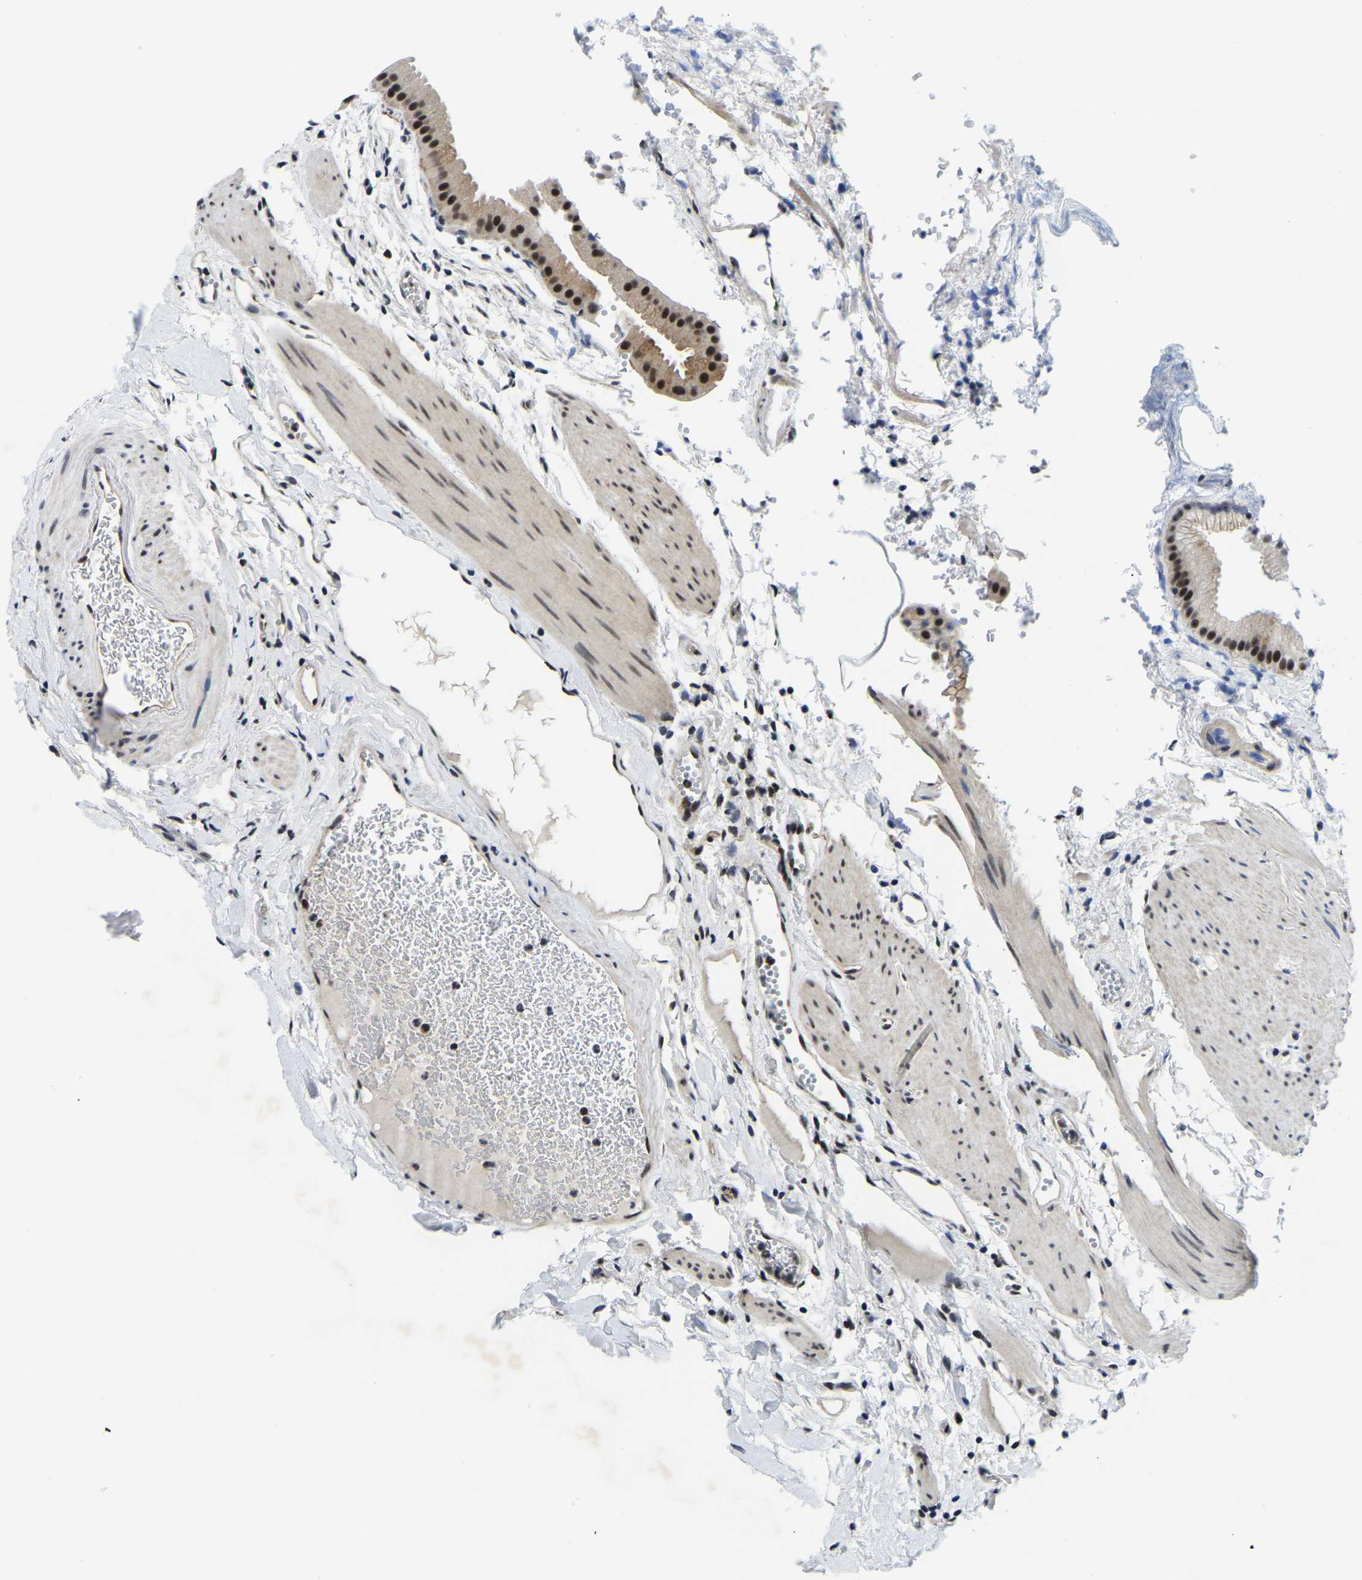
{"staining": {"intensity": "strong", "quantity": ">75%", "location": "nuclear"}, "tissue": "gallbladder", "cell_type": "Glandular cells", "image_type": "normal", "snomed": [{"axis": "morphology", "description": "Normal tissue, NOS"}, {"axis": "topography", "description": "Gallbladder"}], "caption": "Glandular cells exhibit high levels of strong nuclear staining in about >75% of cells in benign gallbladder. Immunohistochemistry stains the protein of interest in brown and the nuclei are stained blue.", "gene": "POLDIP3", "patient": {"sex": "female", "age": 64}}